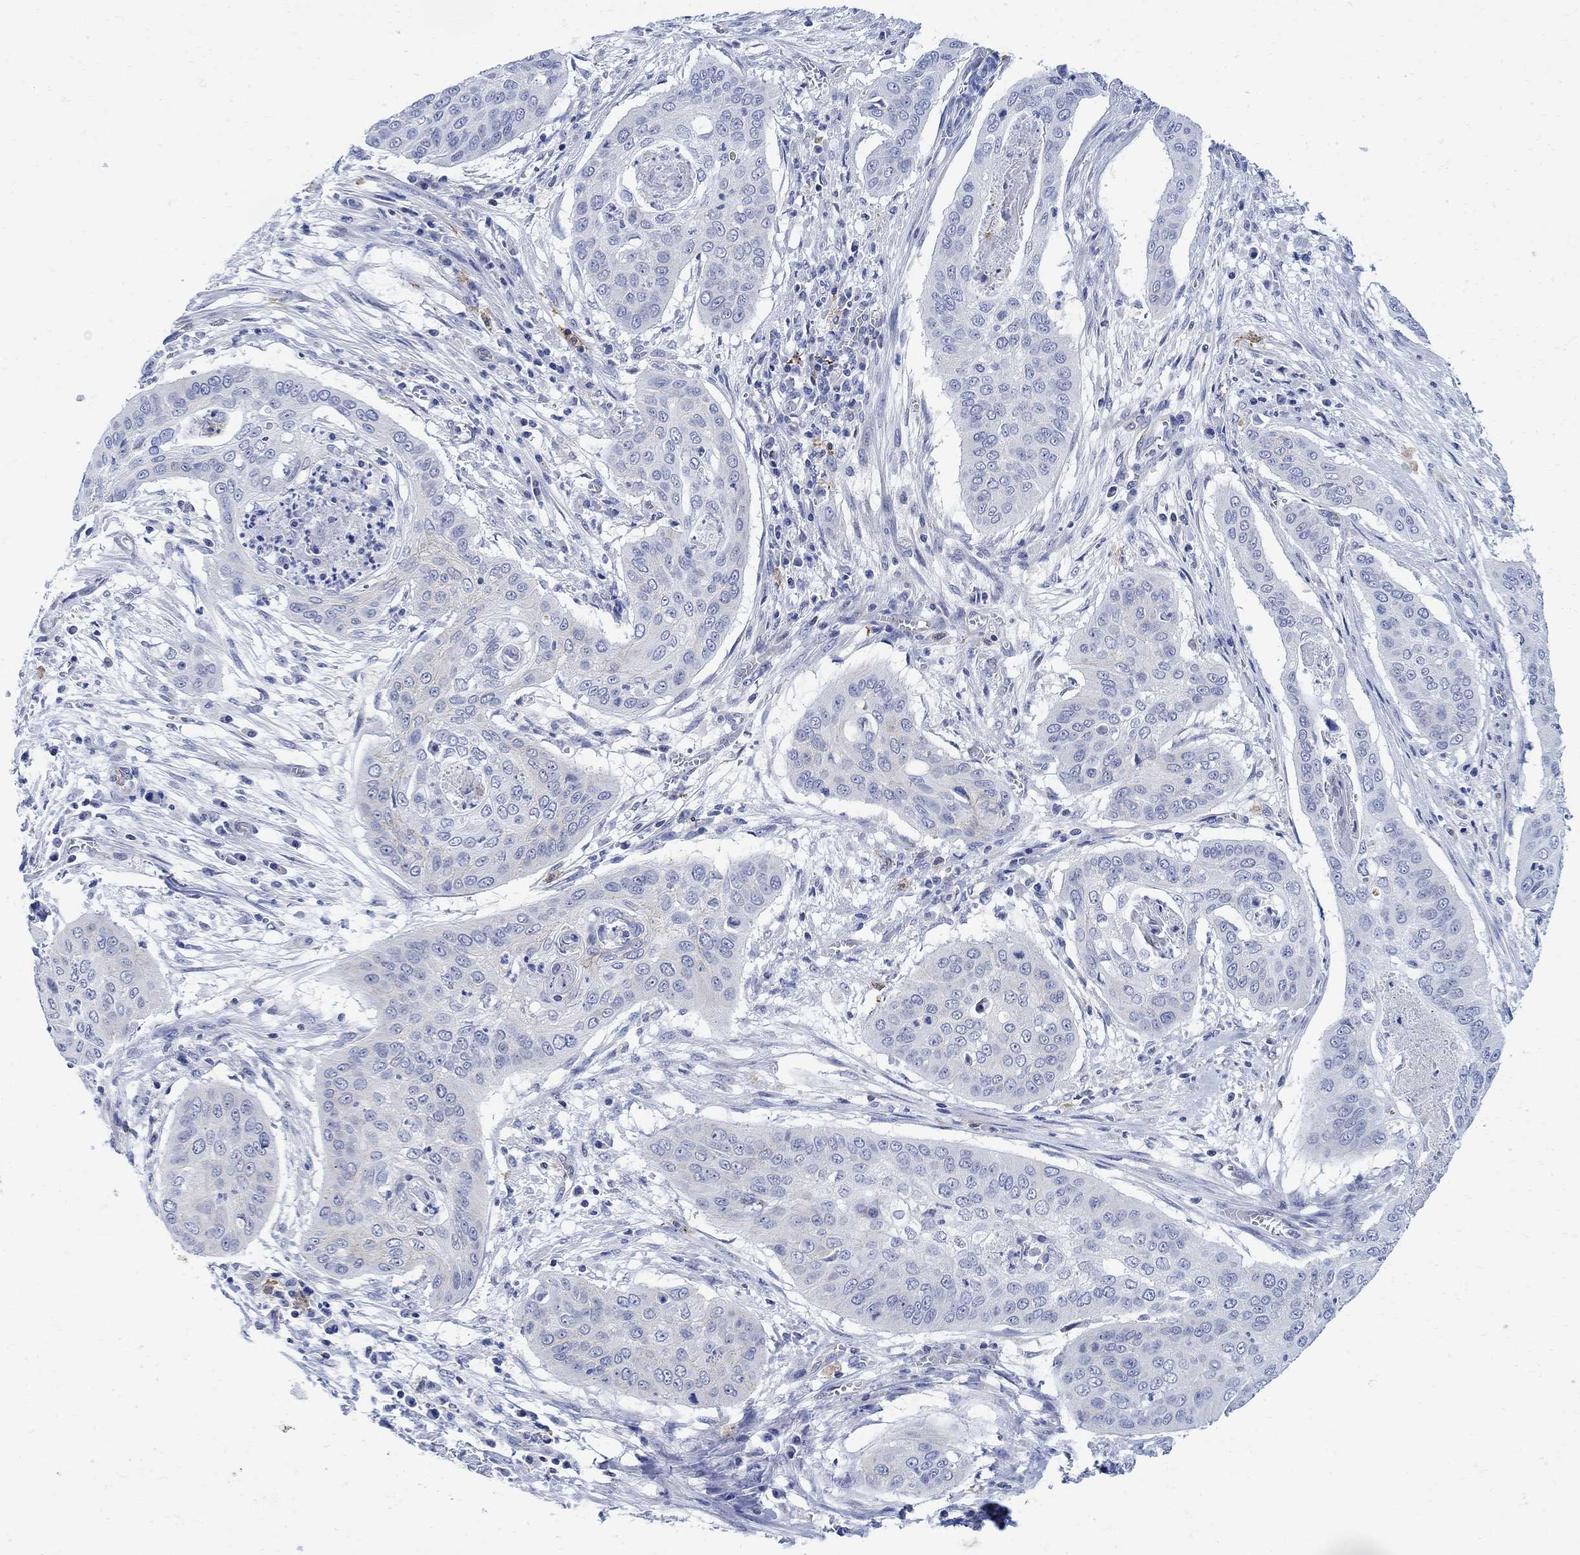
{"staining": {"intensity": "negative", "quantity": "none", "location": "none"}, "tissue": "cervical cancer", "cell_type": "Tumor cells", "image_type": "cancer", "snomed": [{"axis": "morphology", "description": "Squamous cell carcinoma, NOS"}, {"axis": "topography", "description": "Cervix"}], "caption": "The photomicrograph shows no significant staining in tumor cells of cervical cancer (squamous cell carcinoma).", "gene": "PHF21B", "patient": {"sex": "female", "age": 39}}